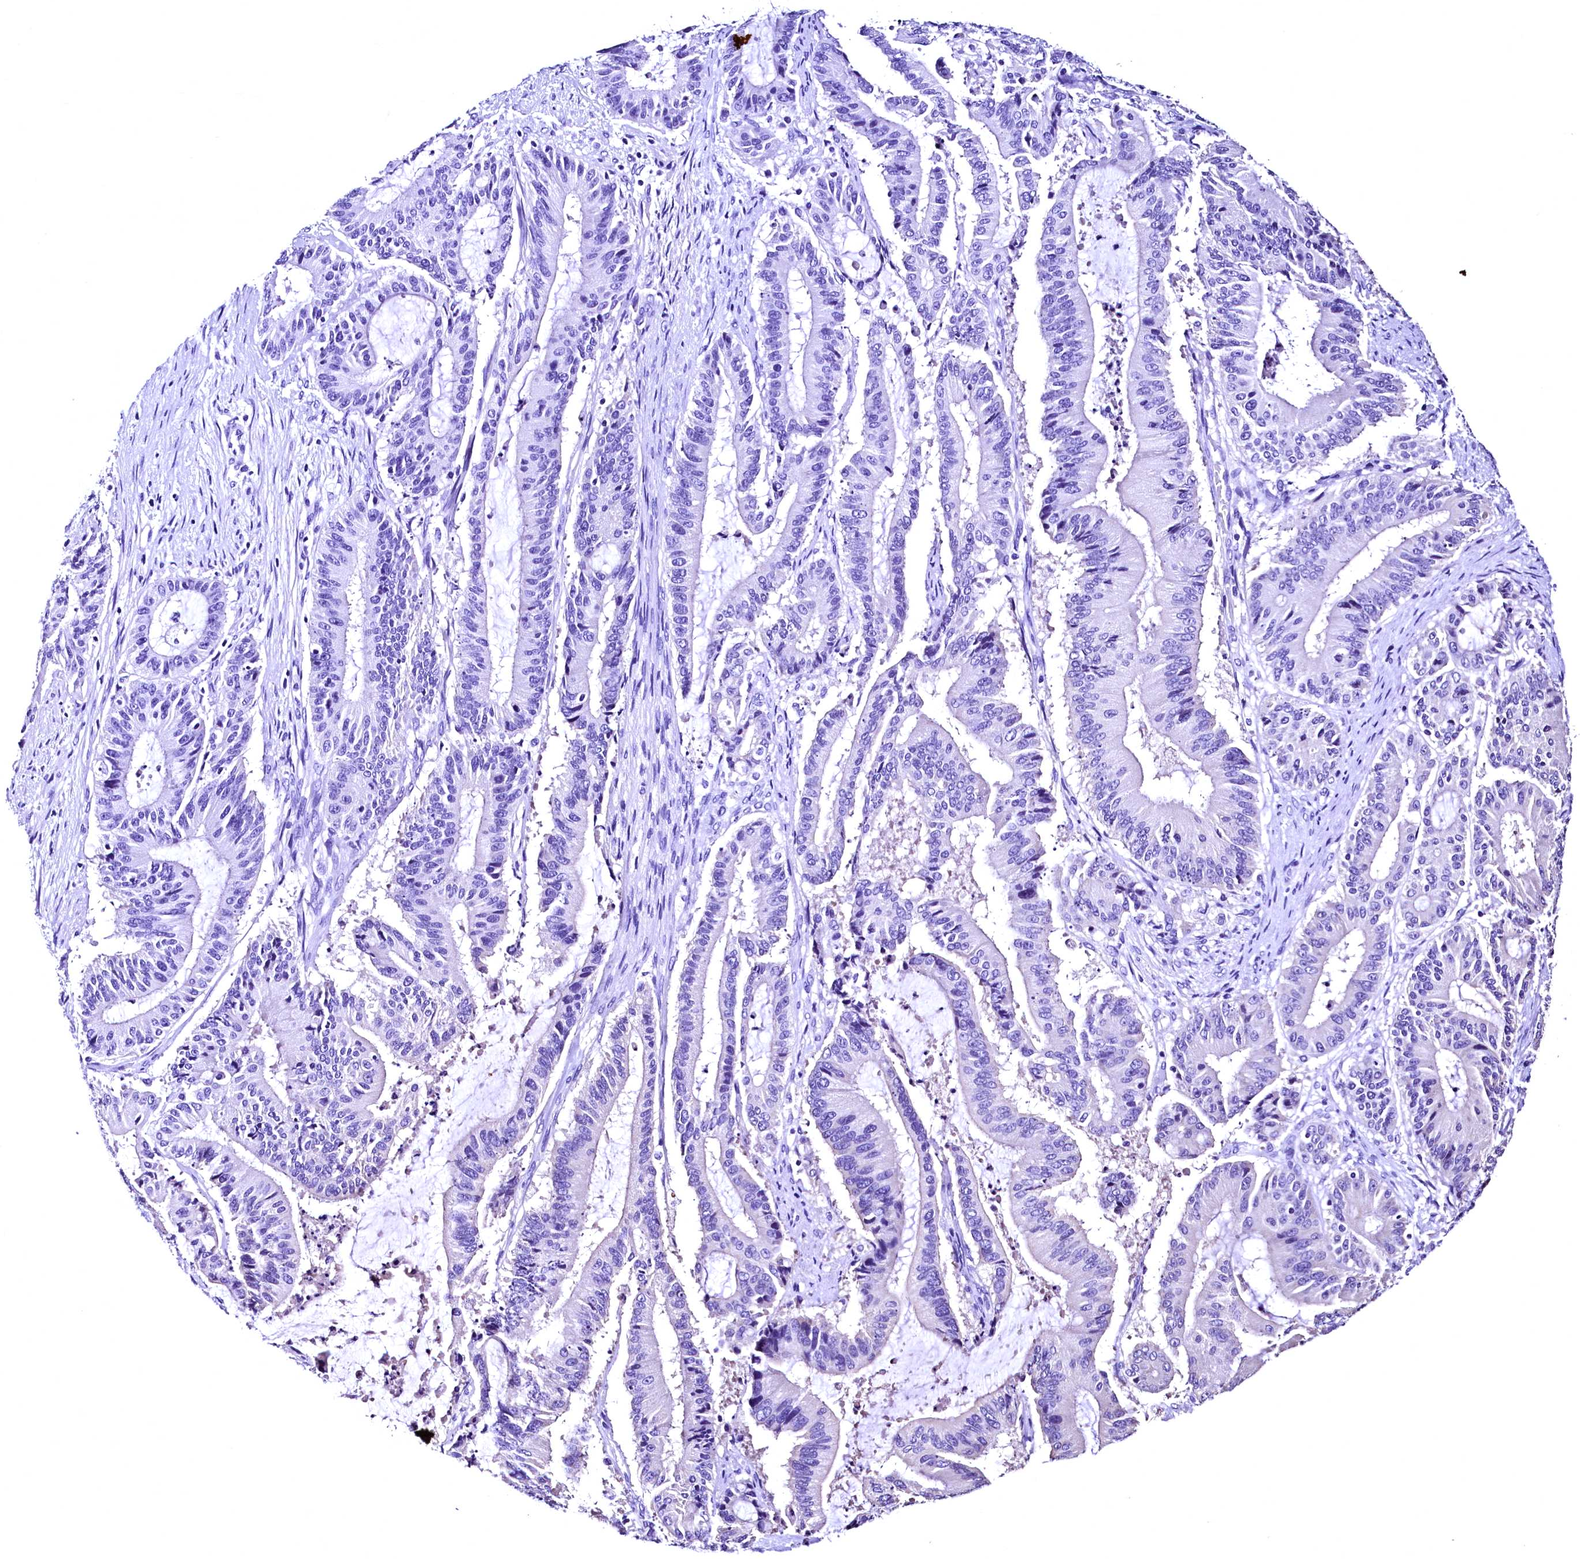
{"staining": {"intensity": "negative", "quantity": "none", "location": "none"}, "tissue": "liver cancer", "cell_type": "Tumor cells", "image_type": "cancer", "snomed": [{"axis": "morphology", "description": "Normal tissue, NOS"}, {"axis": "morphology", "description": "Cholangiocarcinoma"}, {"axis": "topography", "description": "Liver"}, {"axis": "topography", "description": "Peripheral nerve tissue"}], "caption": "There is no significant staining in tumor cells of cholangiocarcinoma (liver). The staining was performed using DAB to visualize the protein expression in brown, while the nuclei were stained in blue with hematoxylin (Magnification: 20x).", "gene": "LRSAM1", "patient": {"sex": "female", "age": 73}}